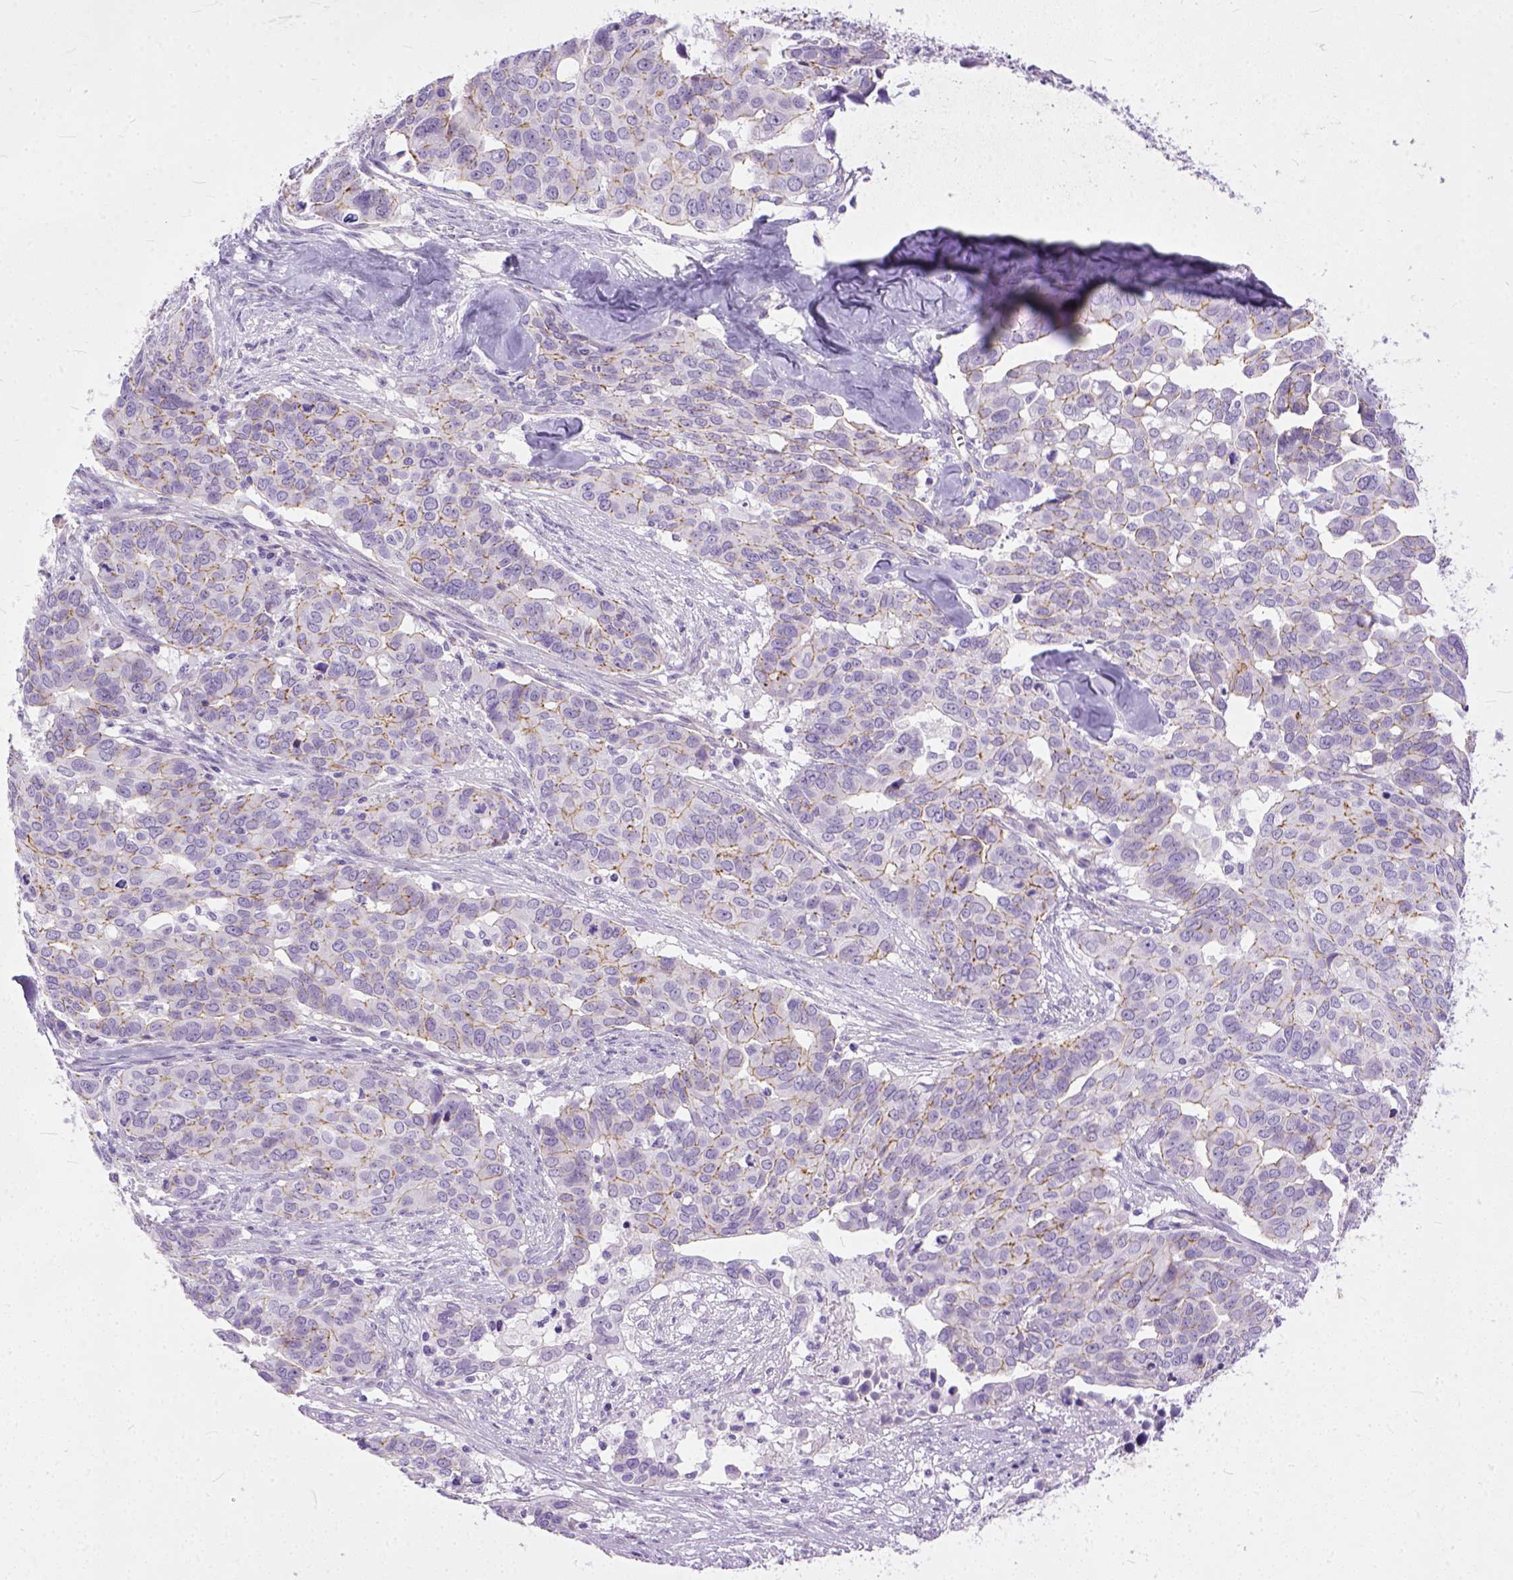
{"staining": {"intensity": "moderate", "quantity": "25%-75%", "location": "cytoplasmic/membranous"}, "tissue": "ovarian cancer", "cell_type": "Tumor cells", "image_type": "cancer", "snomed": [{"axis": "morphology", "description": "Carcinoma, endometroid"}, {"axis": "topography", "description": "Ovary"}], "caption": "Moderate cytoplasmic/membranous expression is seen in about 25%-75% of tumor cells in ovarian endometroid carcinoma.", "gene": "ADGRF1", "patient": {"sex": "female", "age": 78}}